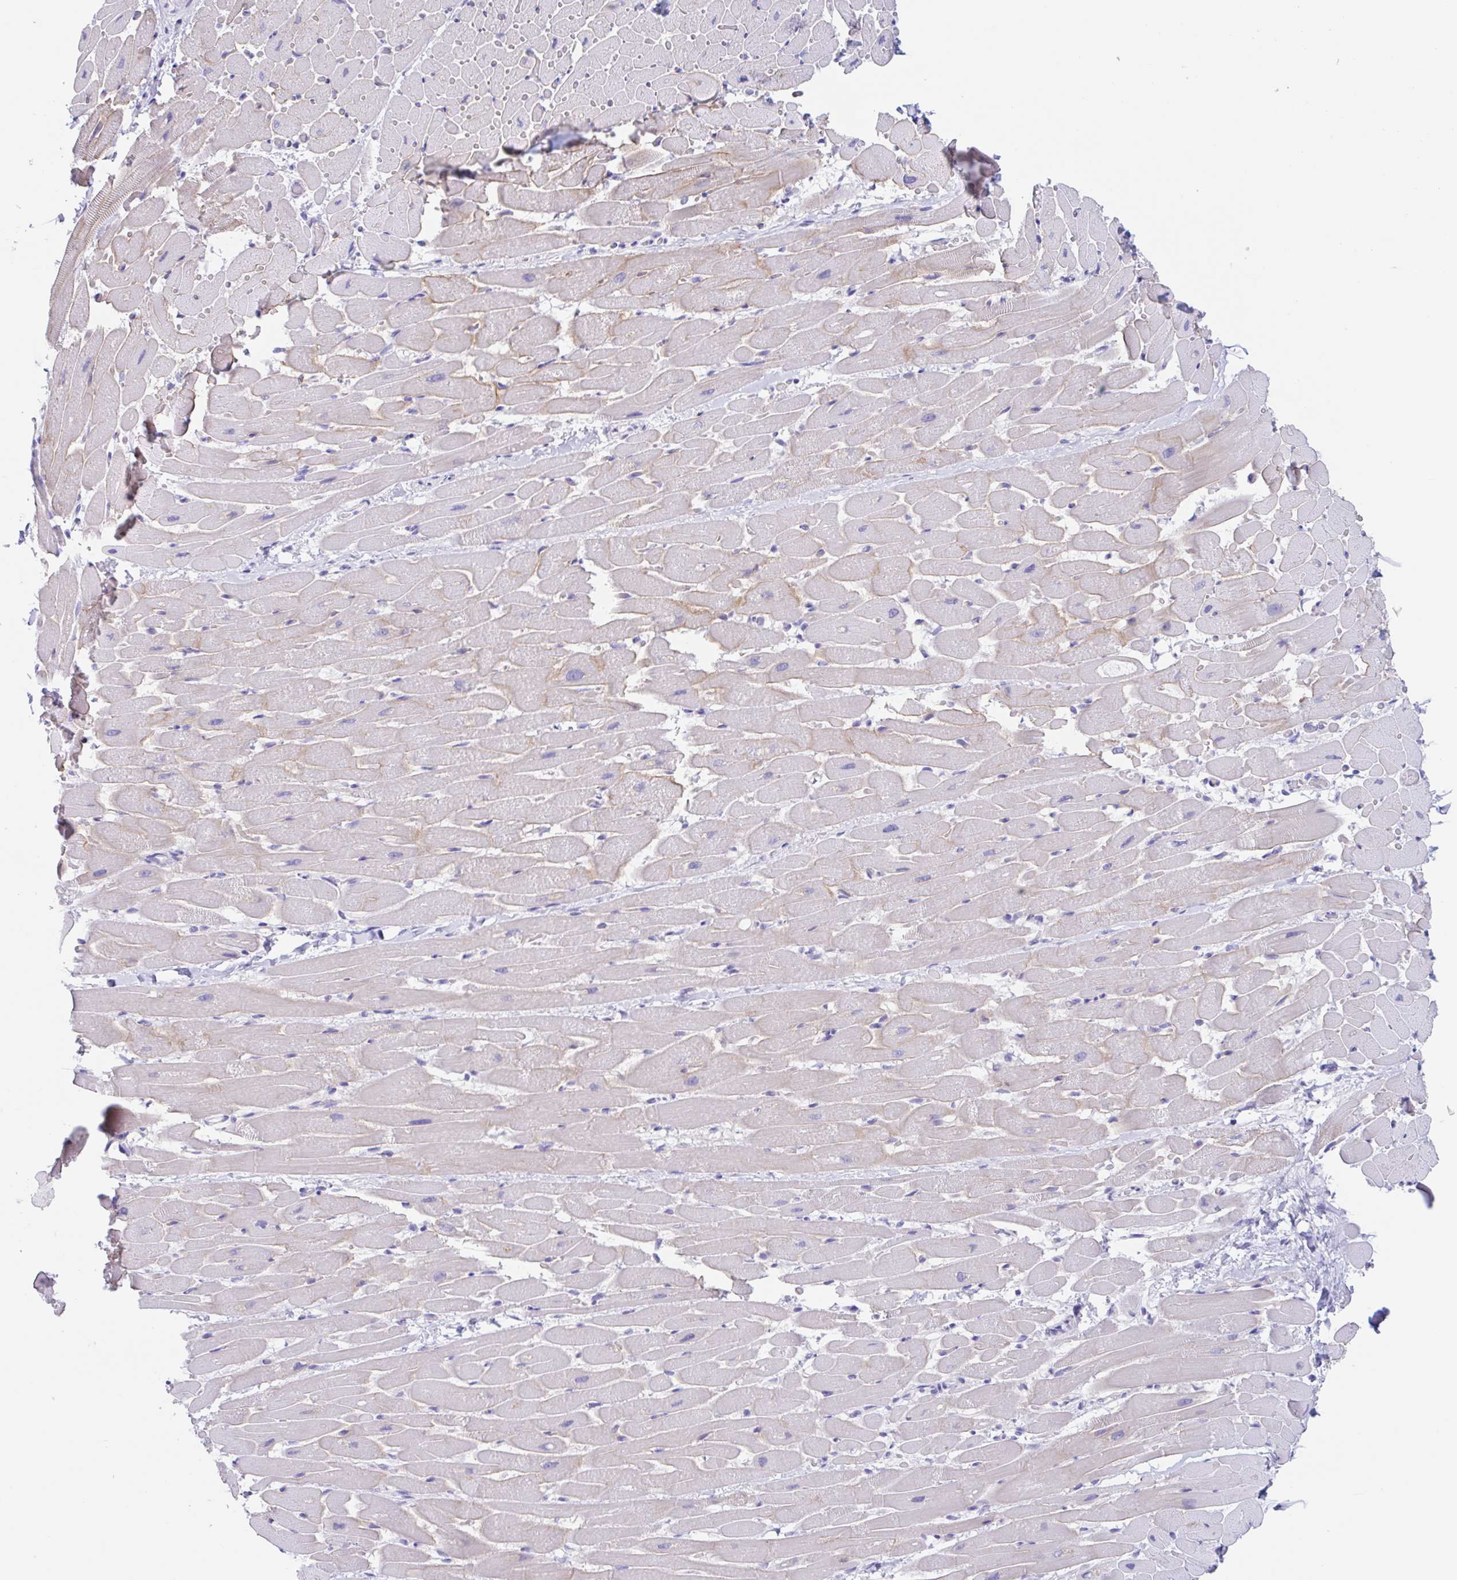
{"staining": {"intensity": "negative", "quantity": "none", "location": "none"}, "tissue": "heart muscle", "cell_type": "Cardiomyocytes", "image_type": "normal", "snomed": [{"axis": "morphology", "description": "Normal tissue, NOS"}, {"axis": "topography", "description": "Heart"}], "caption": "The immunohistochemistry (IHC) photomicrograph has no significant staining in cardiomyocytes of heart muscle. (Stains: DAB (3,3'-diaminobenzidine) immunohistochemistry with hematoxylin counter stain, Microscopy: brightfield microscopy at high magnification).", "gene": "OR6N2", "patient": {"sex": "male", "age": 37}}